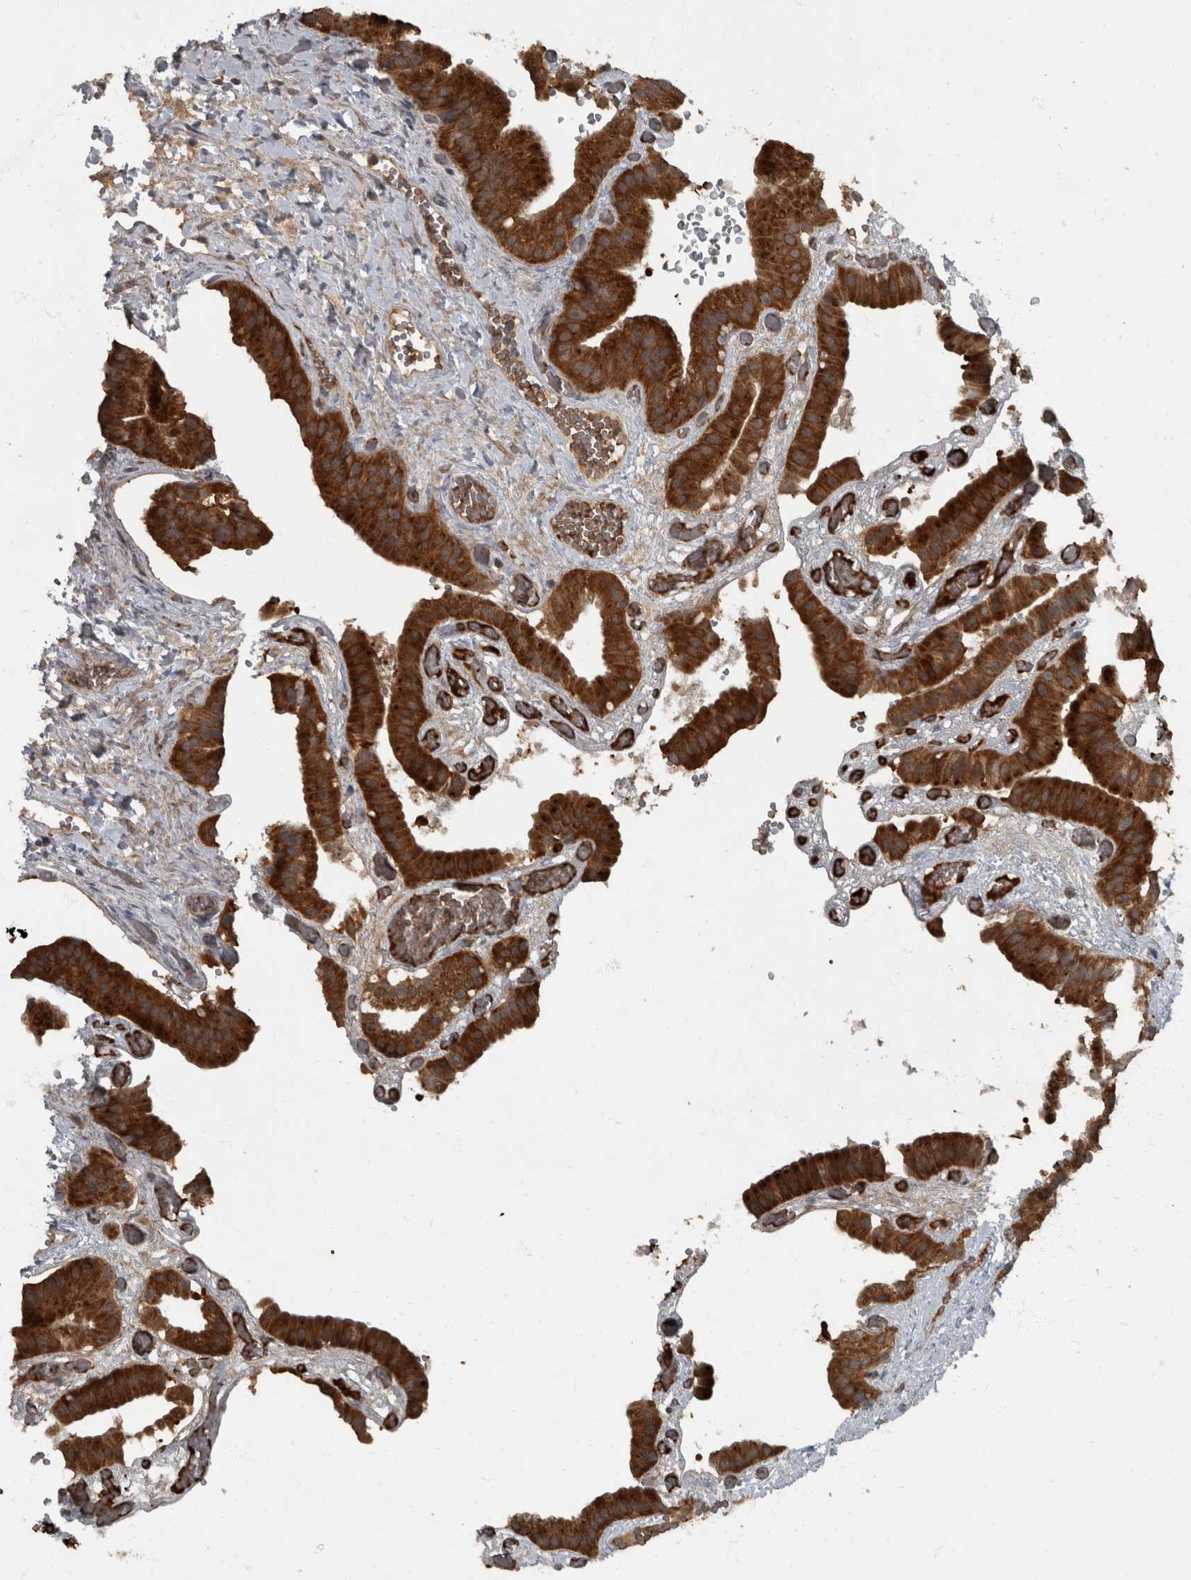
{"staining": {"intensity": "strong", "quantity": ">75%", "location": "cytoplasmic/membranous"}, "tissue": "gallbladder", "cell_type": "Glandular cells", "image_type": "normal", "snomed": [{"axis": "morphology", "description": "Normal tissue, NOS"}, {"axis": "topography", "description": "Gallbladder"}], "caption": "Immunohistochemistry histopathology image of unremarkable gallbladder: human gallbladder stained using IHC shows high levels of strong protein expression localized specifically in the cytoplasmic/membranous of glandular cells, appearing as a cytoplasmic/membranous brown color.", "gene": "RABGGTB", "patient": {"sex": "female", "age": 64}}